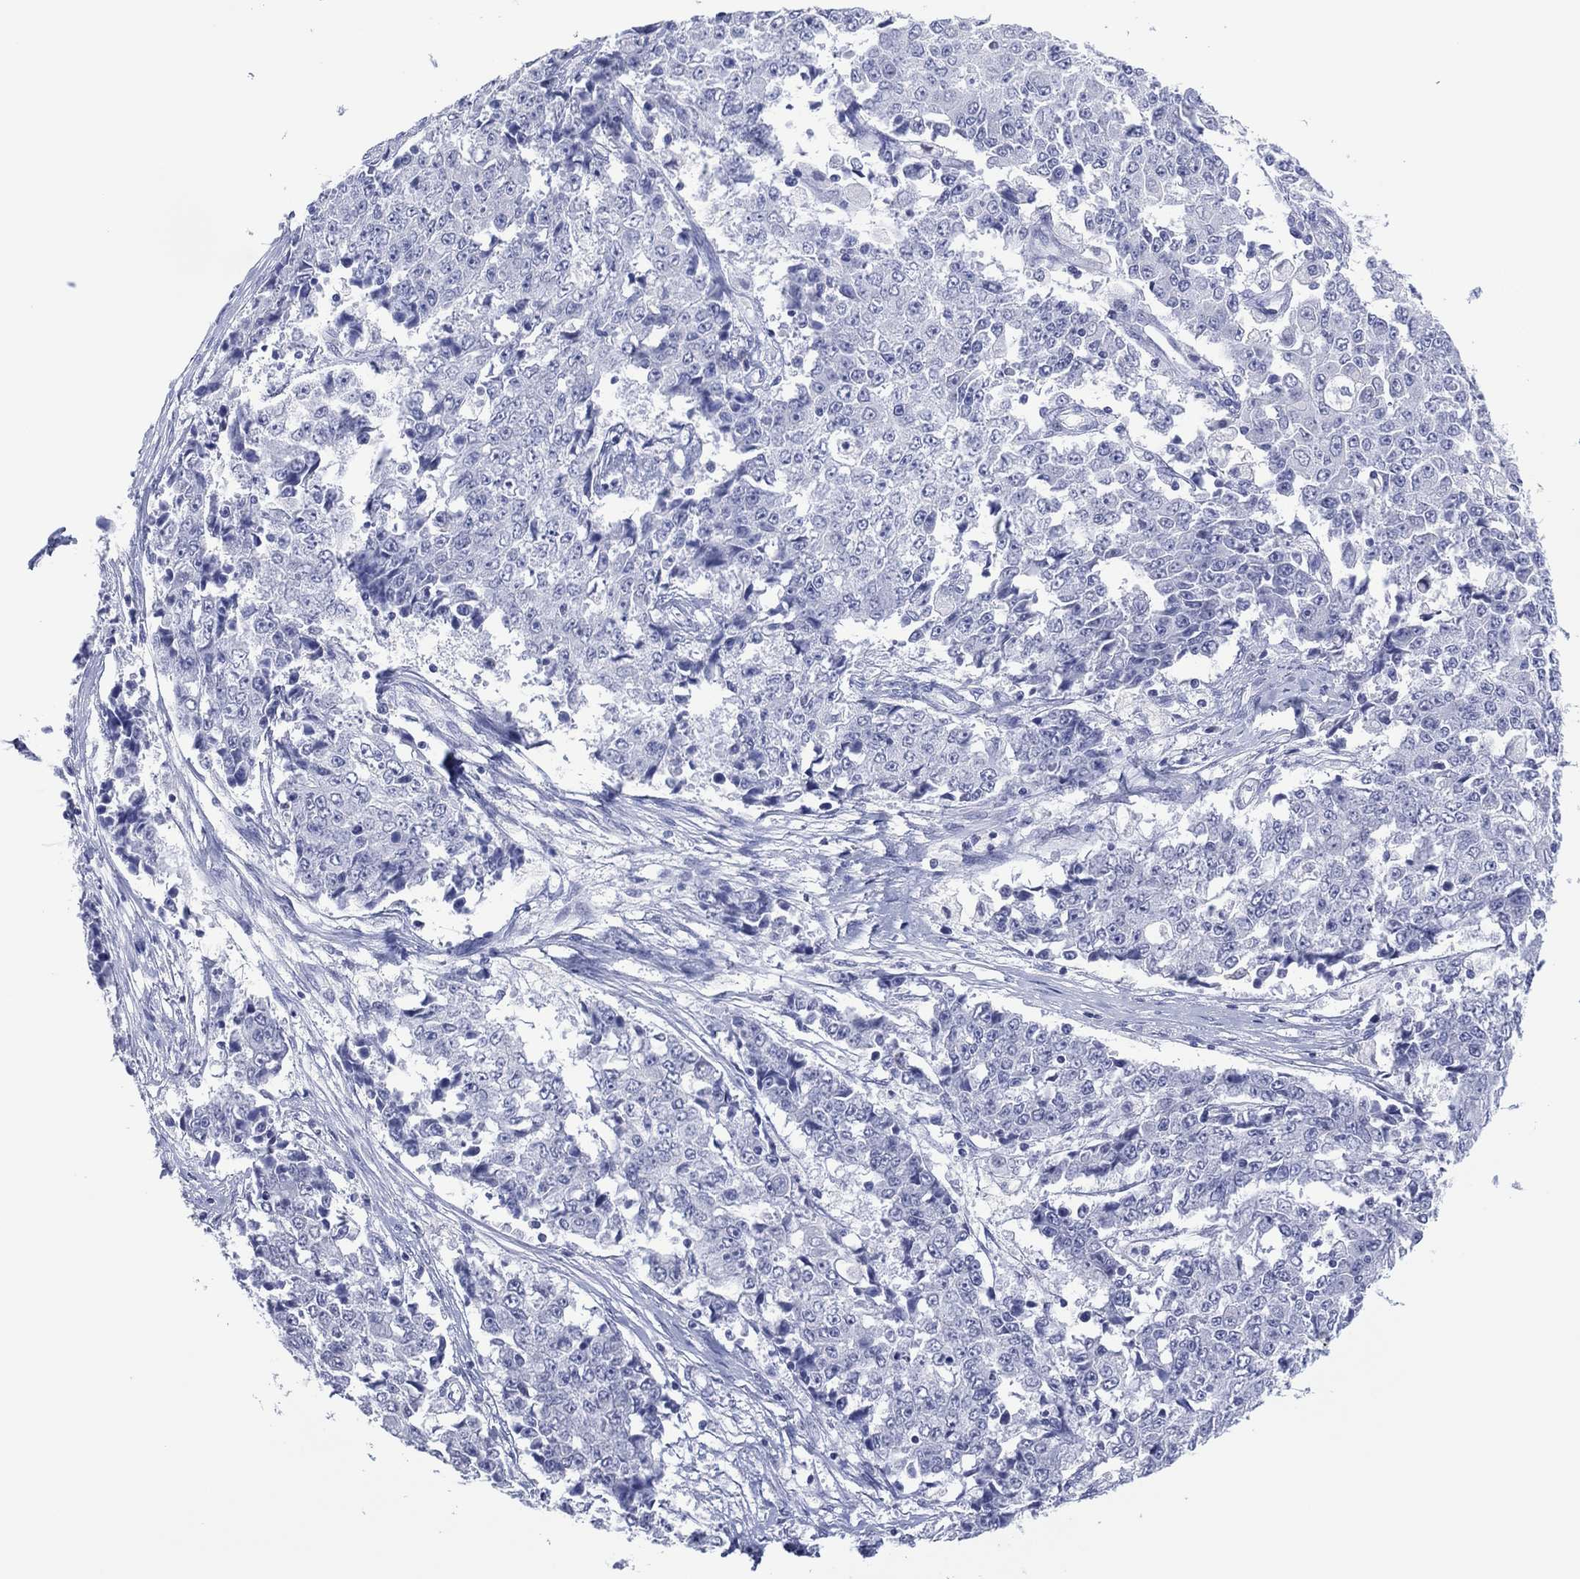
{"staining": {"intensity": "negative", "quantity": "none", "location": "none"}, "tissue": "ovarian cancer", "cell_type": "Tumor cells", "image_type": "cancer", "snomed": [{"axis": "morphology", "description": "Carcinoma, endometroid"}, {"axis": "topography", "description": "Ovary"}], "caption": "Endometroid carcinoma (ovarian) was stained to show a protein in brown. There is no significant expression in tumor cells.", "gene": "UTF1", "patient": {"sex": "female", "age": 42}}